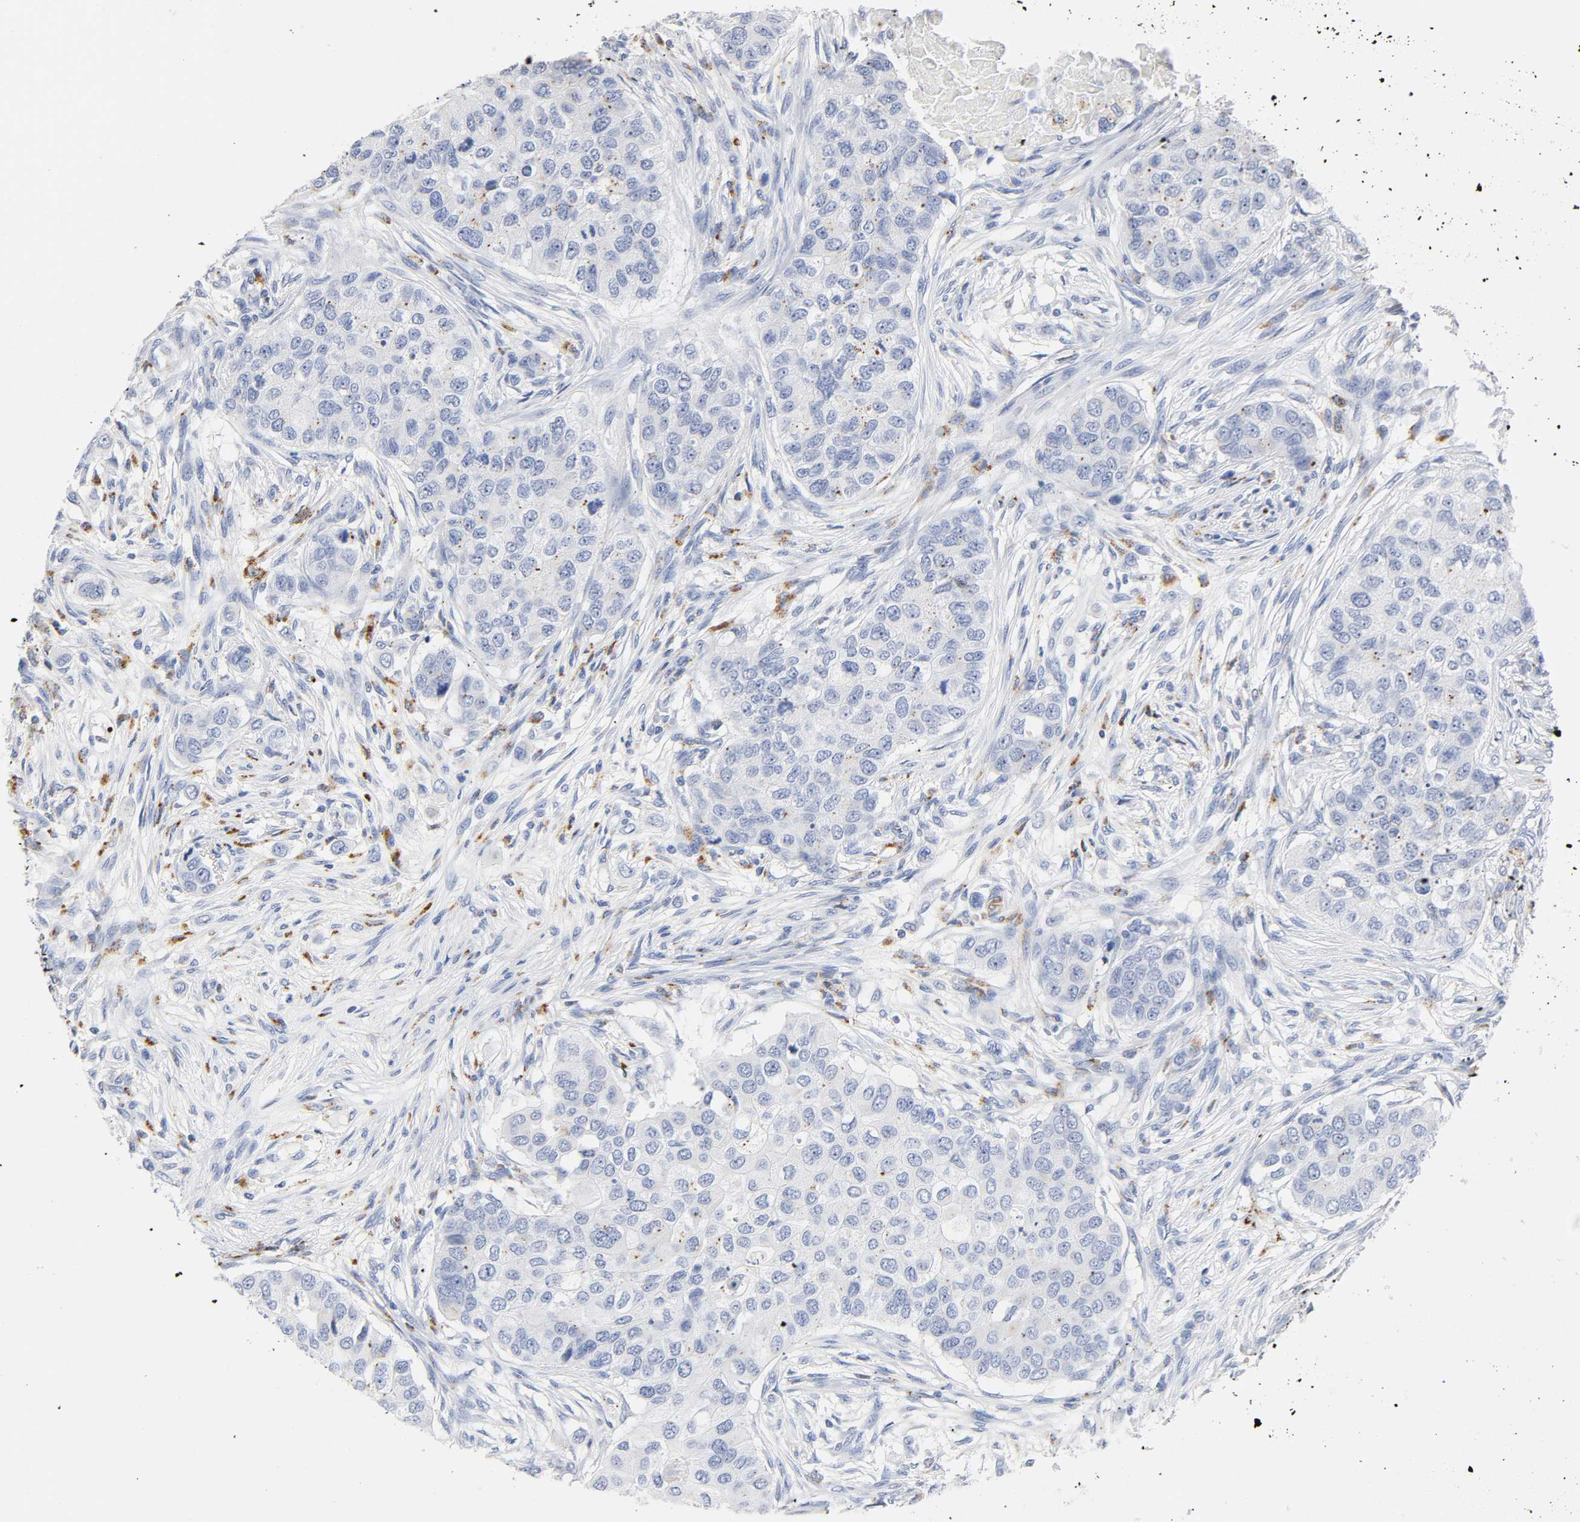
{"staining": {"intensity": "negative", "quantity": "none", "location": "none"}, "tissue": "breast cancer", "cell_type": "Tumor cells", "image_type": "cancer", "snomed": [{"axis": "morphology", "description": "Normal tissue, NOS"}, {"axis": "morphology", "description": "Duct carcinoma"}, {"axis": "topography", "description": "Breast"}], "caption": "DAB (3,3'-diaminobenzidine) immunohistochemical staining of invasive ductal carcinoma (breast) exhibits no significant positivity in tumor cells.", "gene": "PLP1", "patient": {"sex": "female", "age": 49}}